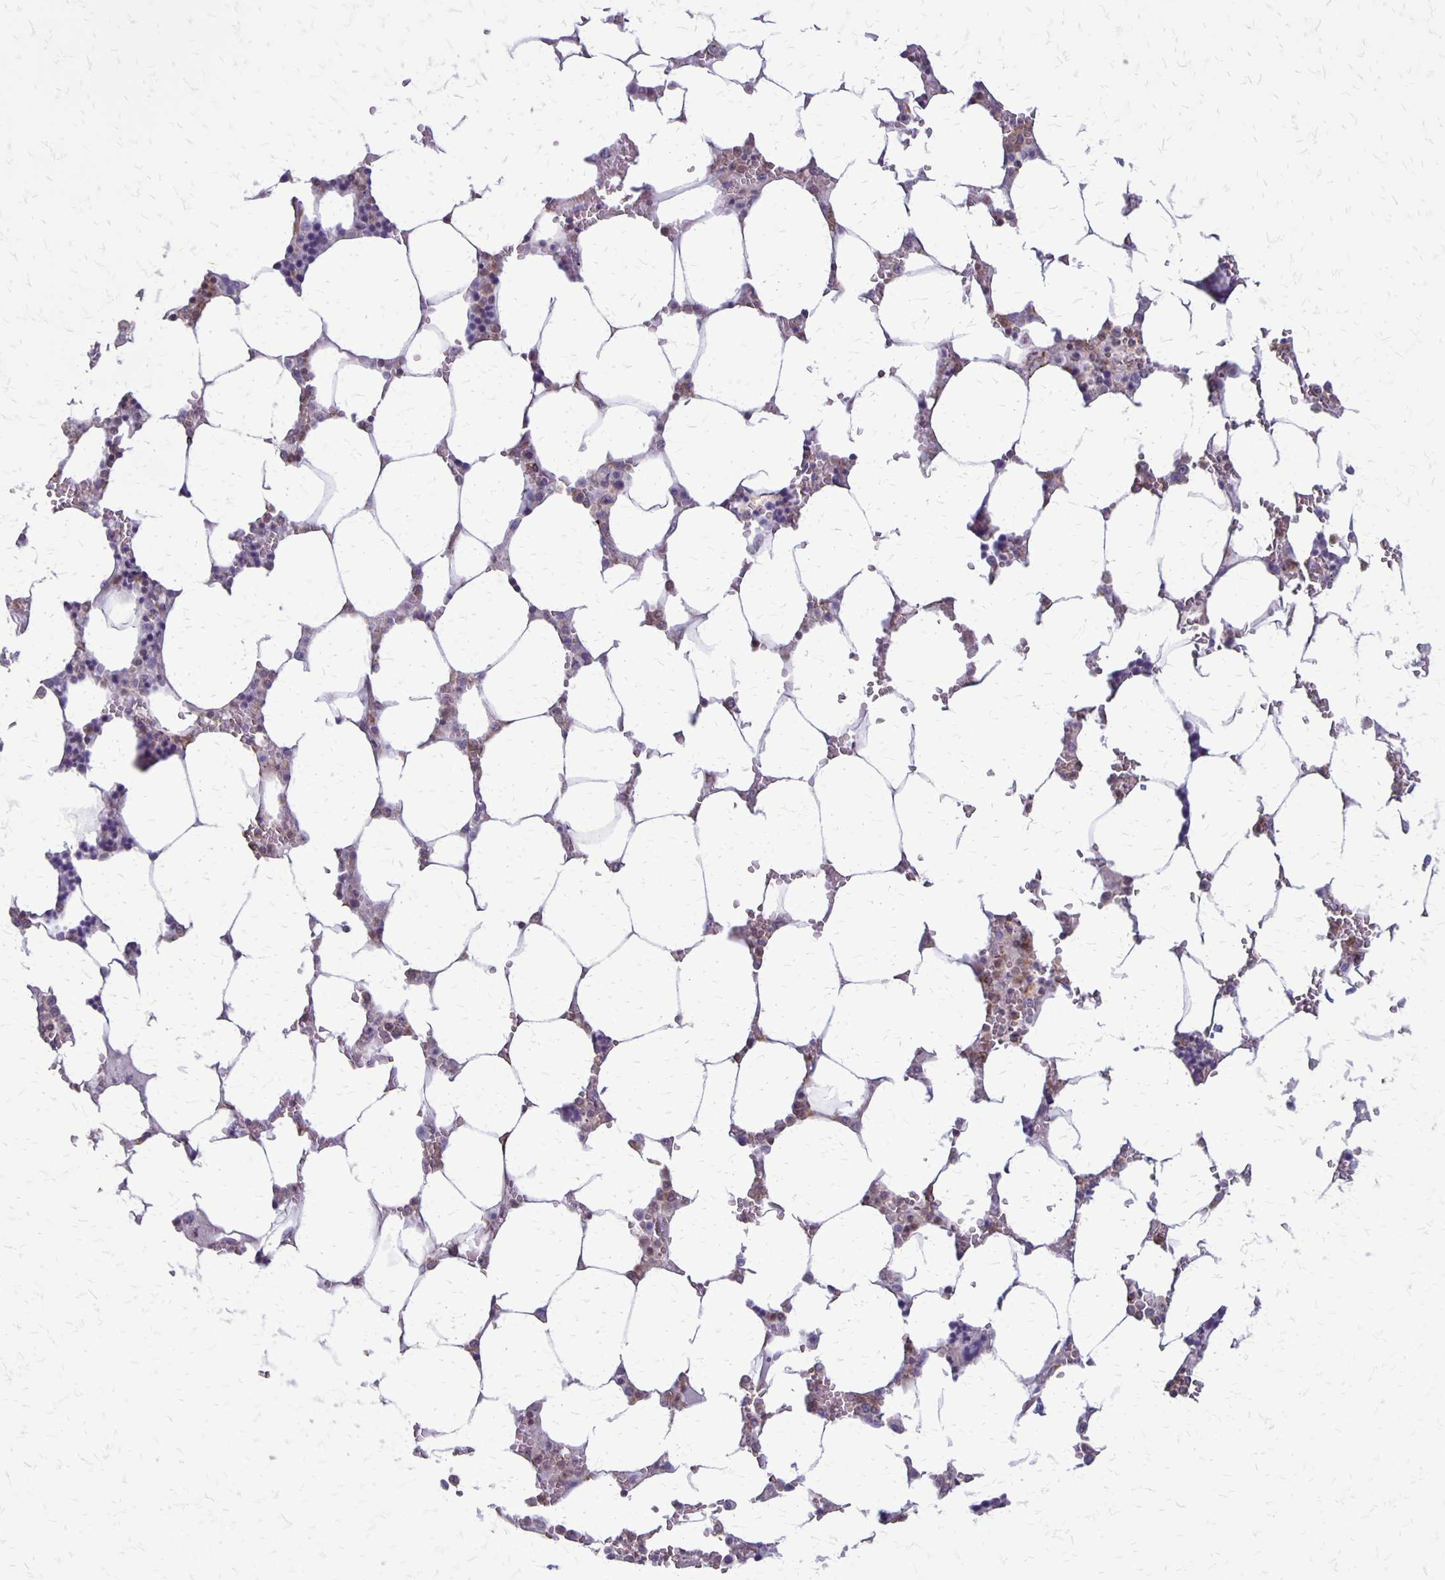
{"staining": {"intensity": "moderate", "quantity": "<25%", "location": "cytoplasmic/membranous"}, "tissue": "bone marrow", "cell_type": "Hematopoietic cells", "image_type": "normal", "snomed": [{"axis": "morphology", "description": "Normal tissue, NOS"}, {"axis": "topography", "description": "Bone marrow"}], "caption": "Moderate cytoplasmic/membranous staining for a protein is present in about <25% of hematopoietic cells of unremarkable bone marrow using IHC.", "gene": "SEPTIN5", "patient": {"sex": "male", "age": 64}}